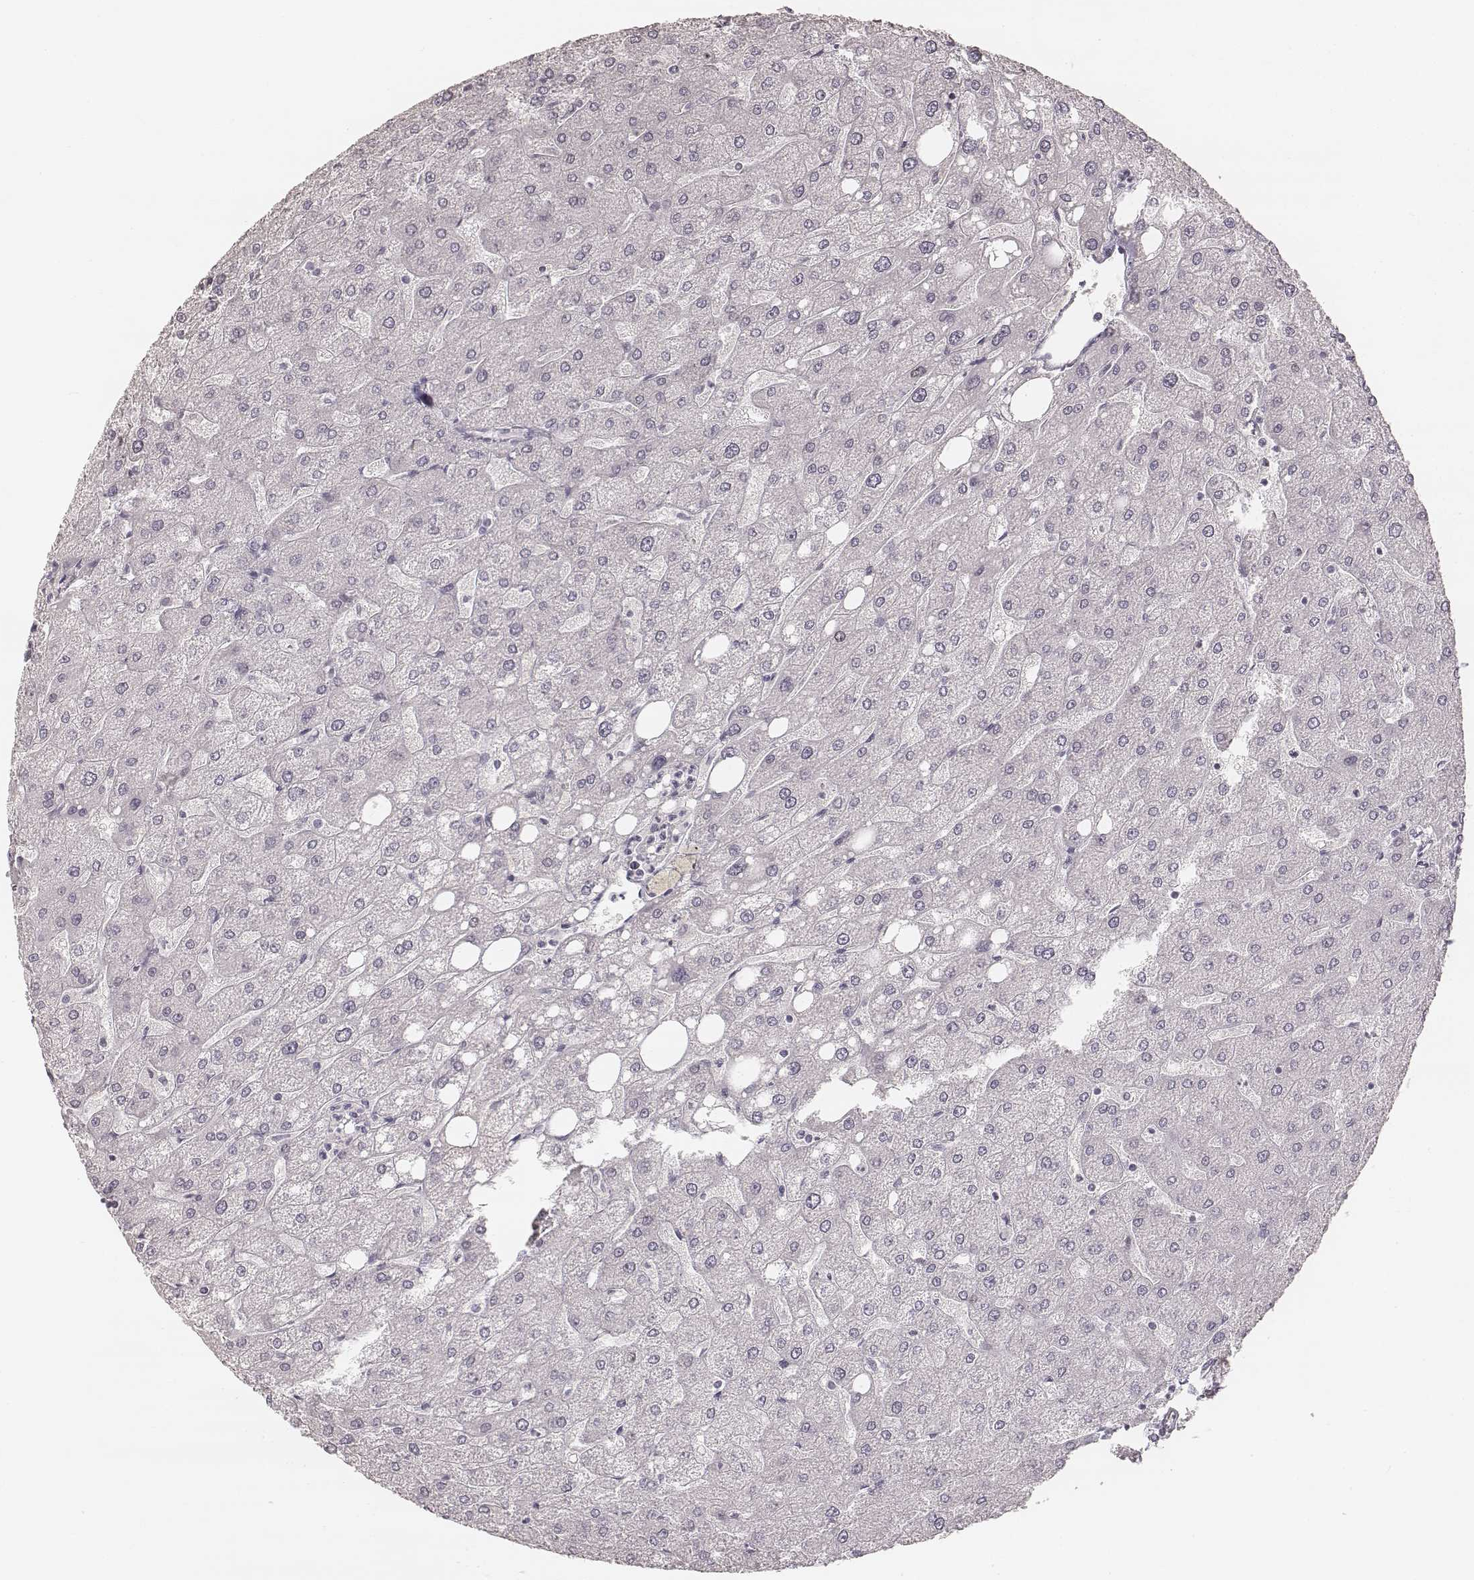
{"staining": {"intensity": "negative", "quantity": "none", "location": "none"}, "tissue": "liver", "cell_type": "Cholangiocytes", "image_type": "normal", "snomed": [{"axis": "morphology", "description": "Normal tissue, NOS"}, {"axis": "topography", "description": "Liver"}], "caption": "Normal liver was stained to show a protein in brown. There is no significant expression in cholangiocytes. (Stains: DAB immunohistochemistry with hematoxylin counter stain, Microscopy: brightfield microscopy at high magnification).", "gene": "TEX37", "patient": {"sex": "male", "age": 67}}